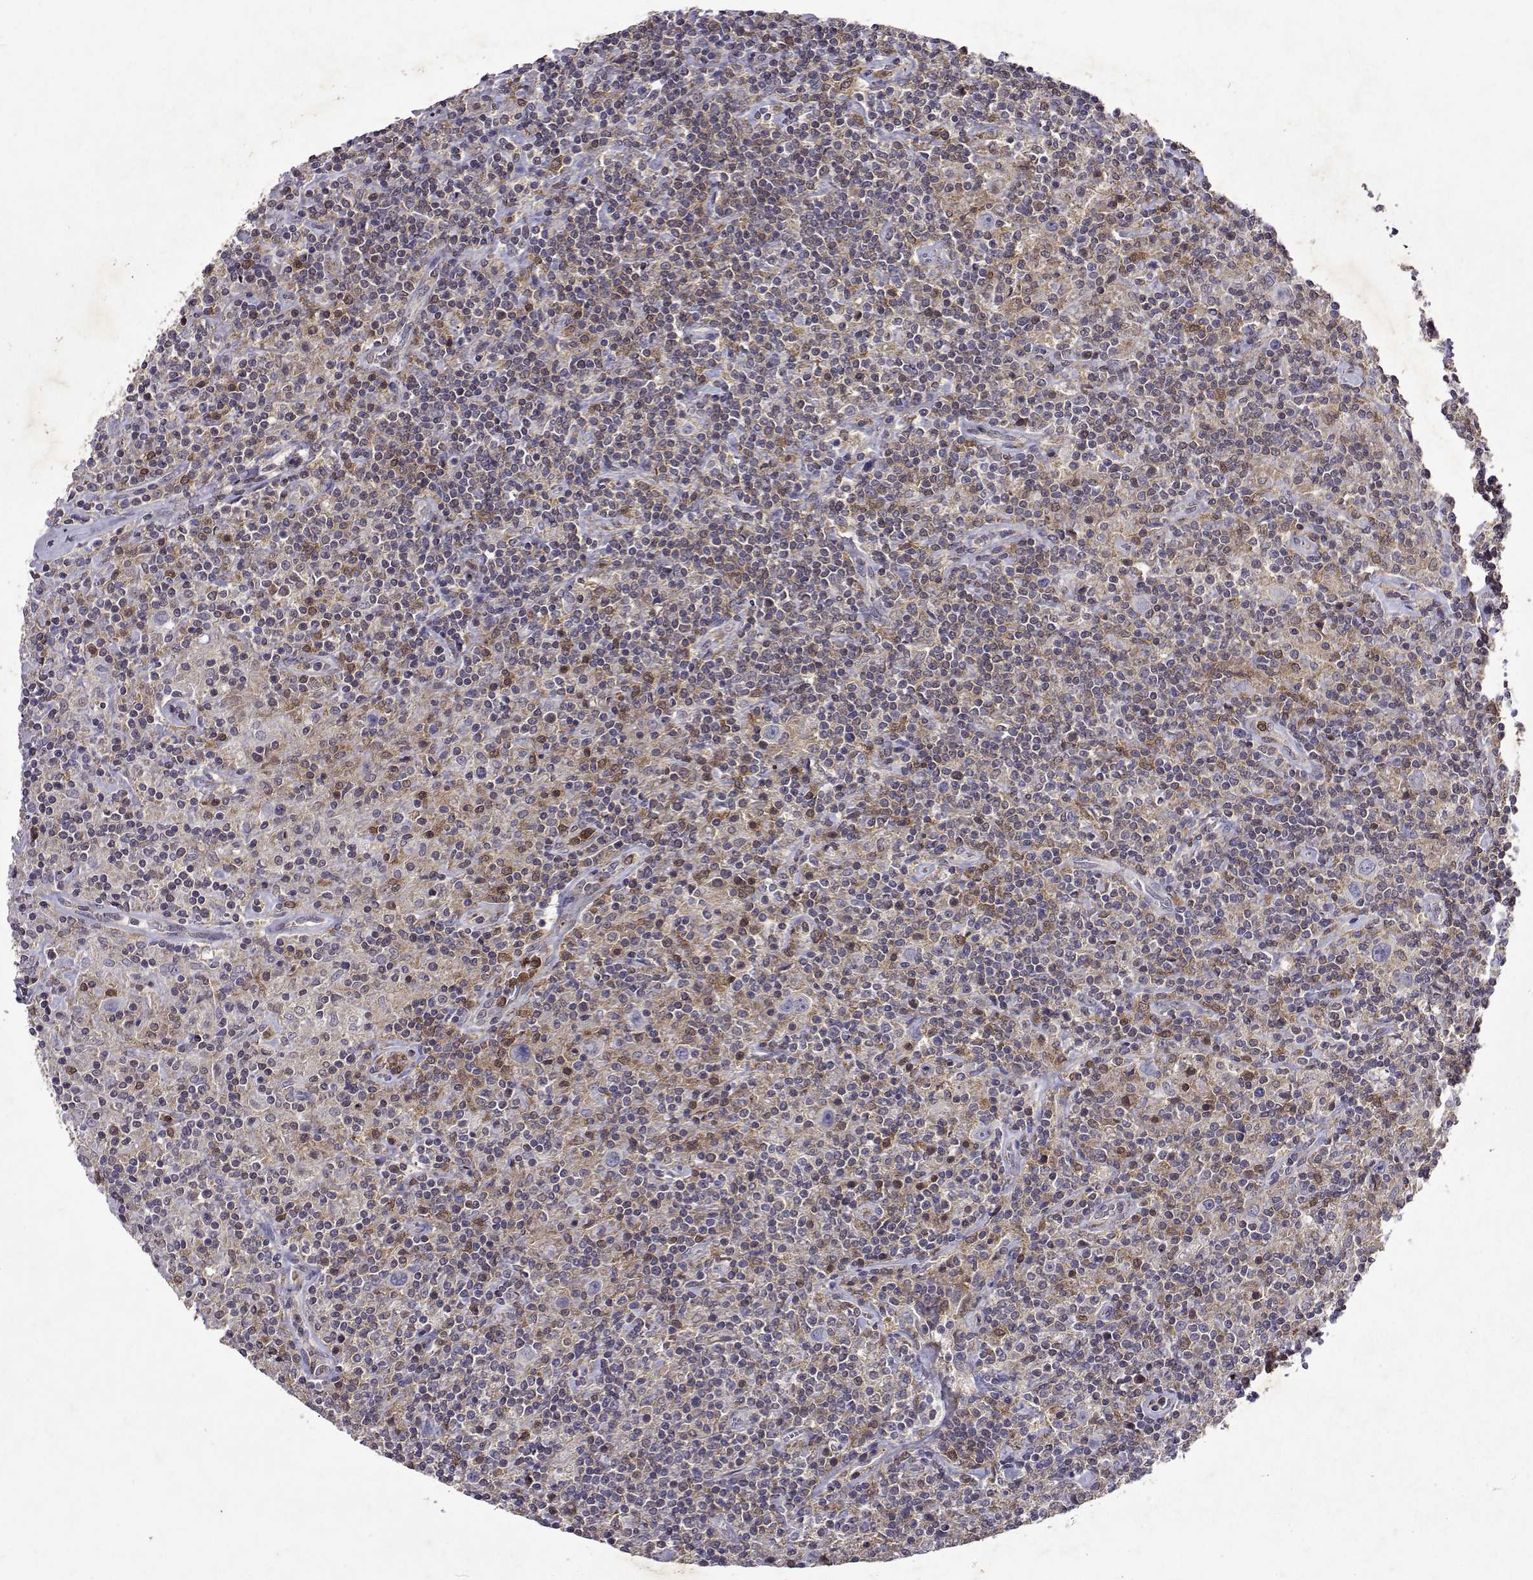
{"staining": {"intensity": "weak", "quantity": ">75%", "location": "cytoplasmic/membranous"}, "tissue": "lymphoma", "cell_type": "Tumor cells", "image_type": "cancer", "snomed": [{"axis": "morphology", "description": "Hodgkin's disease, NOS"}, {"axis": "topography", "description": "Lymph node"}], "caption": "Tumor cells reveal low levels of weak cytoplasmic/membranous expression in about >75% of cells in Hodgkin's disease. (IHC, brightfield microscopy, high magnification).", "gene": "APAF1", "patient": {"sex": "male", "age": 70}}